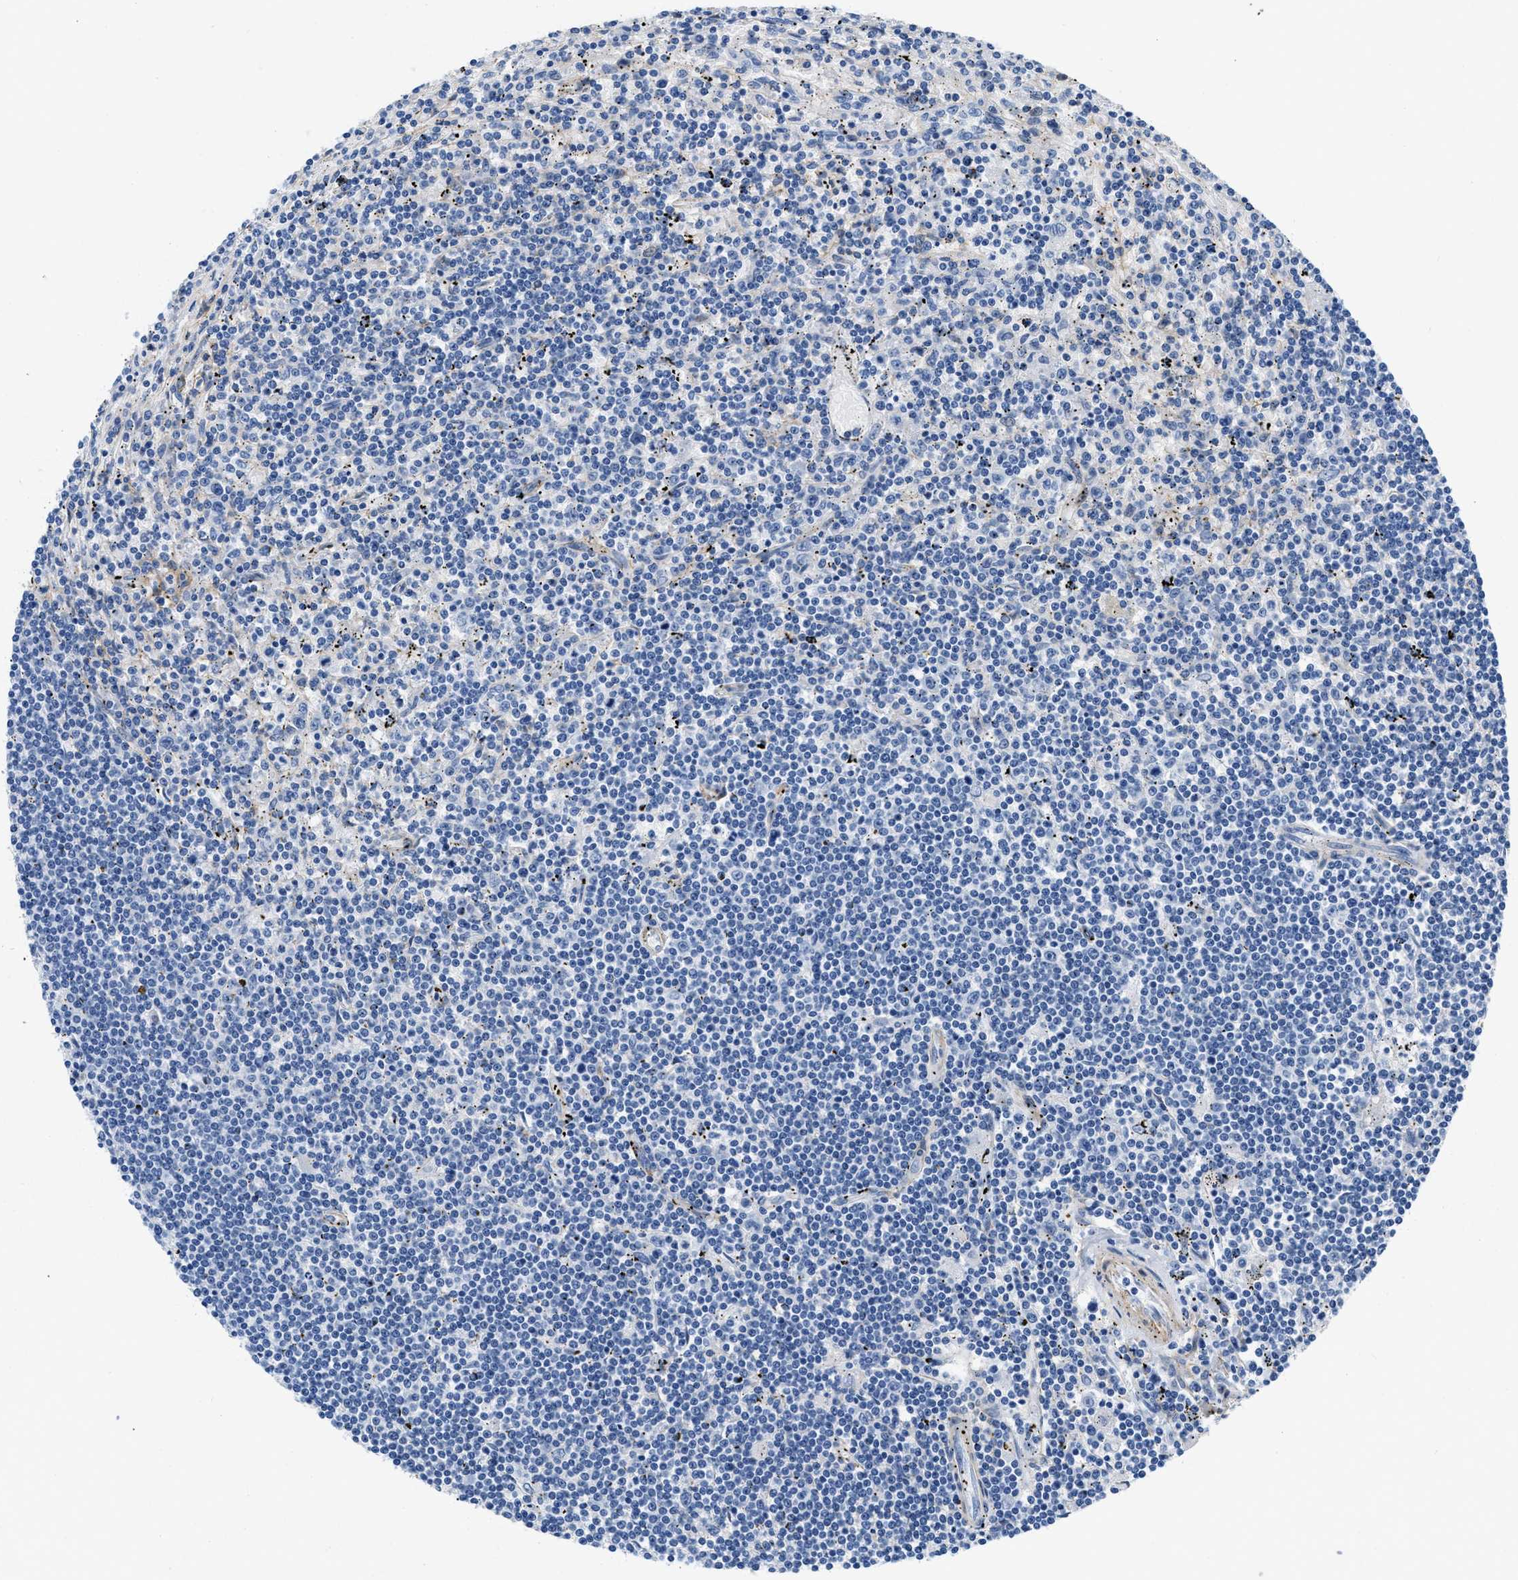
{"staining": {"intensity": "negative", "quantity": "none", "location": "none"}, "tissue": "lymphoma", "cell_type": "Tumor cells", "image_type": "cancer", "snomed": [{"axis": "morphology", "description": "Malignant lymphoma, non-Hodgkin's type, Low grade"}, {"axis": "topography", "description": "Spleen"}], "caption": "Immunohistochemistry (IHC) of lymphoma reveals no positivity in tumor cells.", "gene": "PDGFRB", "patient": {"sex": "male", "age": 76}}